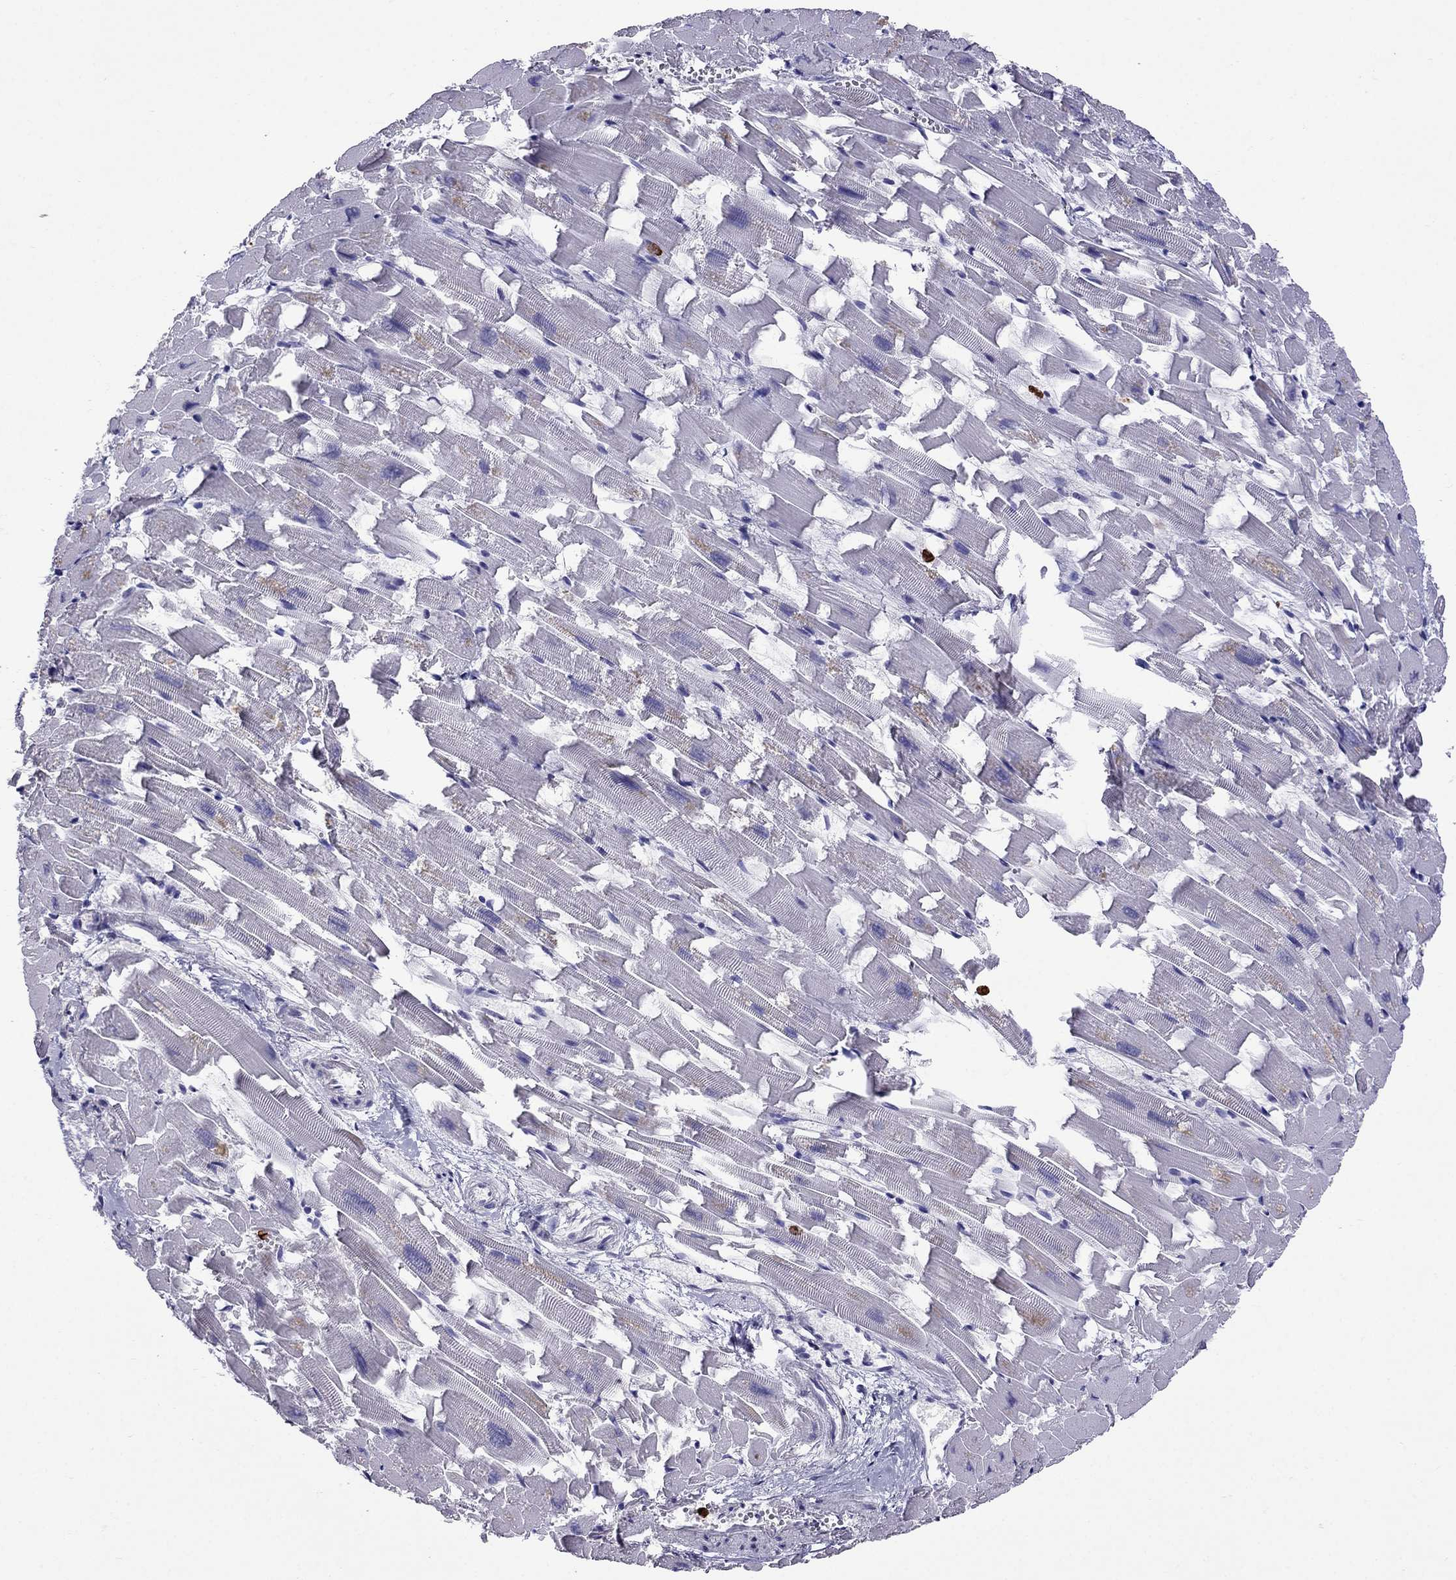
{"staining": {"intensity": "negative", "quantity": "none", "location": "none"}, "tissue": "heart muscle", "cell_type": "Cardiomyocytes", "image_type": "normal", "snomed": [{"axis": "morphology", "description": "Normal tissue, NOS"}, {"axis": "topography", "description": "Heart"}], "caption": "This micrograph is of unremarkable heart muscle stained with immunohistochemistry (IHC) to label a protein in brown with the nuclei are counter-stained blue. There is no expression in cardiomyocytes. (Brightfield microscopy of DAB (3,3'-diaminobenzidine) immunohistochemistry (IHC) at high magnification).", "gene": "OLFM4", "patient": {"sex": "female", "age": 64}}